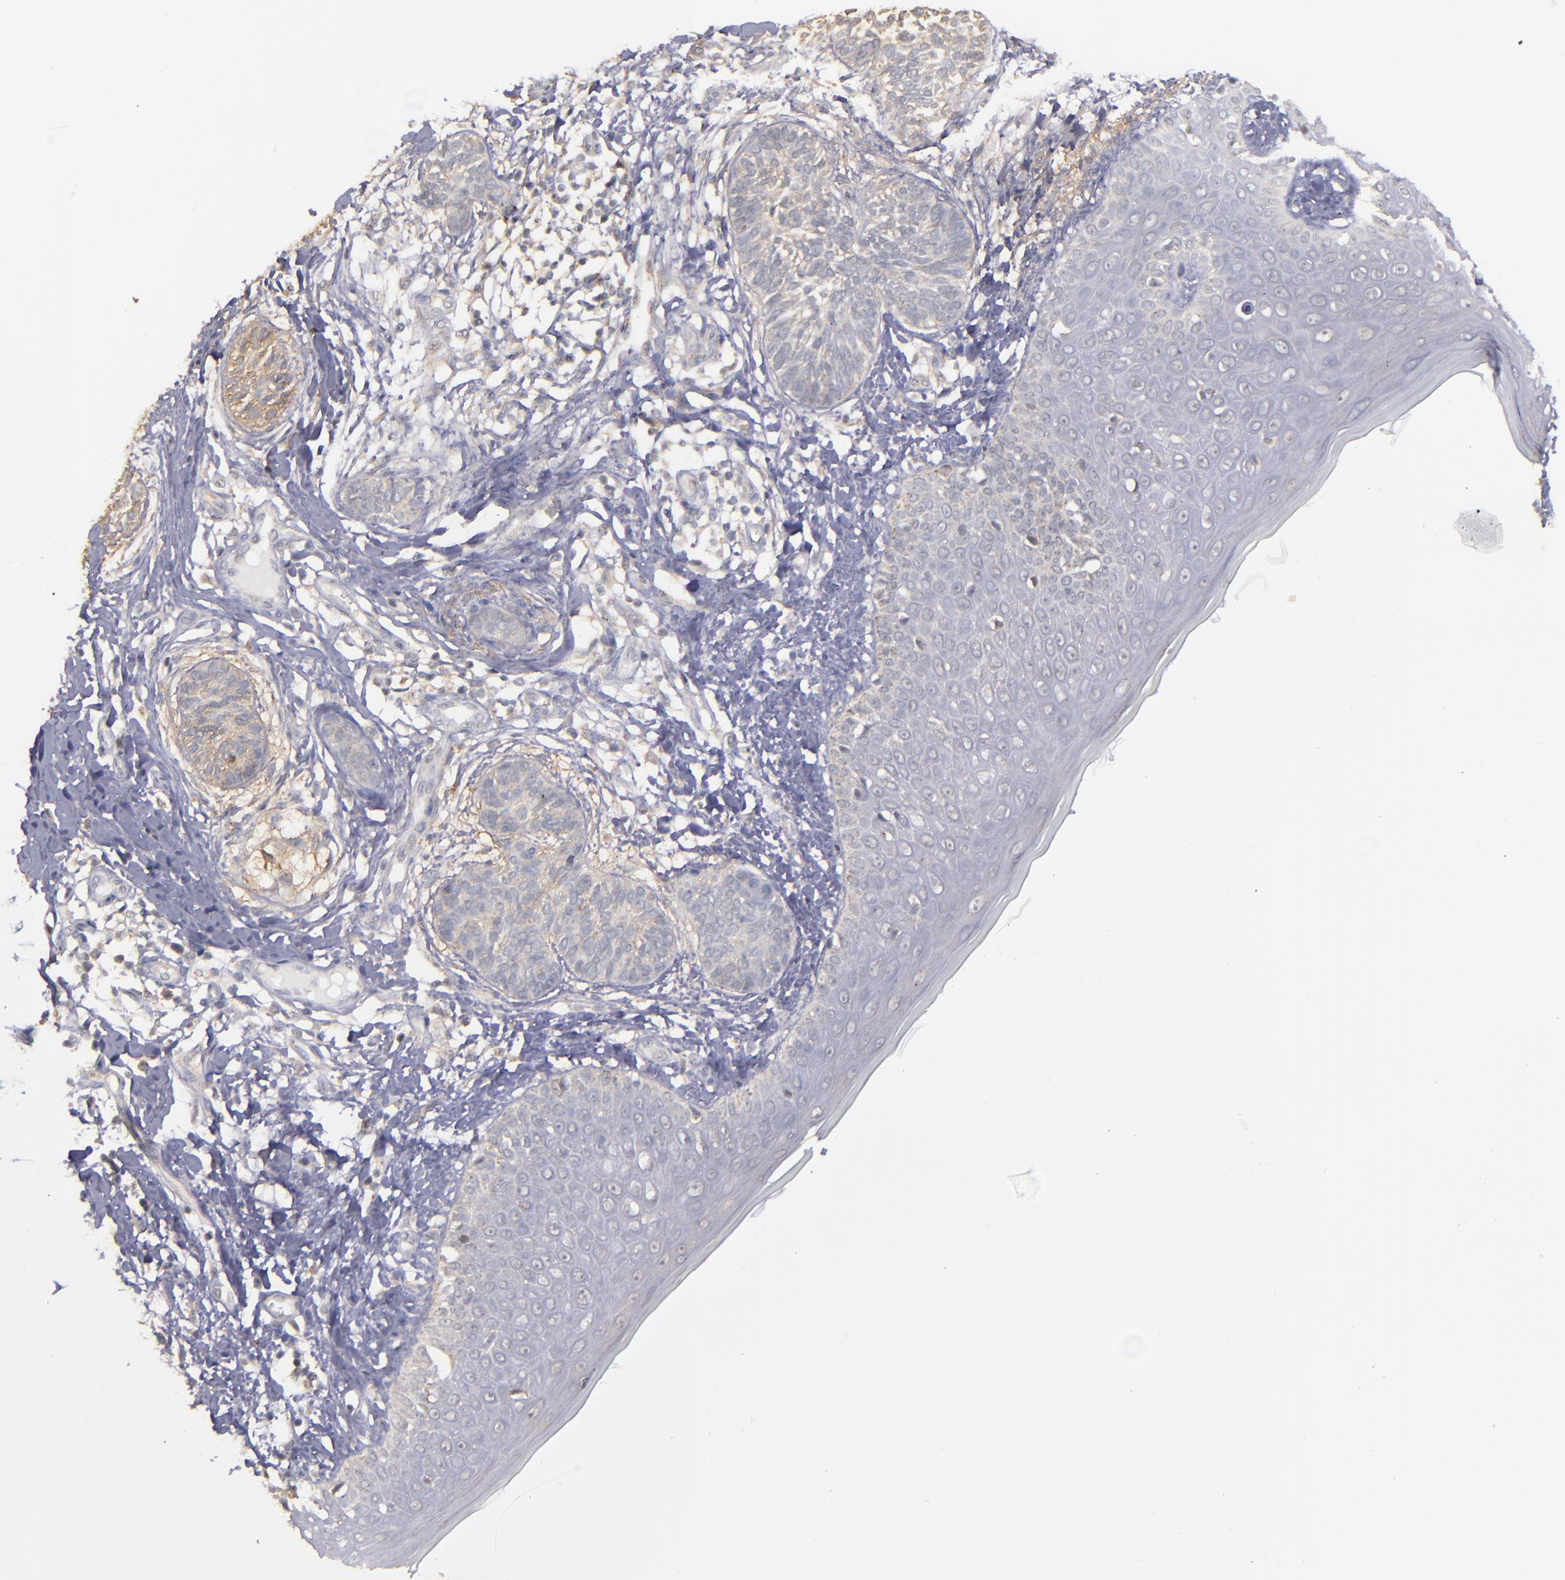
{"staining": {"intensity": "moderate", "quantity": ">75%", "location": "cytoplasmic/membranous"}, "tissue": "skin cancer", "cell_type": "Tumor cells", "image_type": "cancer", "snomed": [{"axis": "morphology", "description": "Normal tissue, NOS"}, {"axis": "morphology", "description": "Basal cell carcinoma"}, {"axis": "topography", "description": "Skin"}], "caption": "Immunohistochemical staining of human skin cancer reveals medium levels of moderate cytoplasmic/membranous protein staining in about >75% of tumor cells.", "gene": "ZFYVE1", "patient": {"sex": "male", "age": 63}}